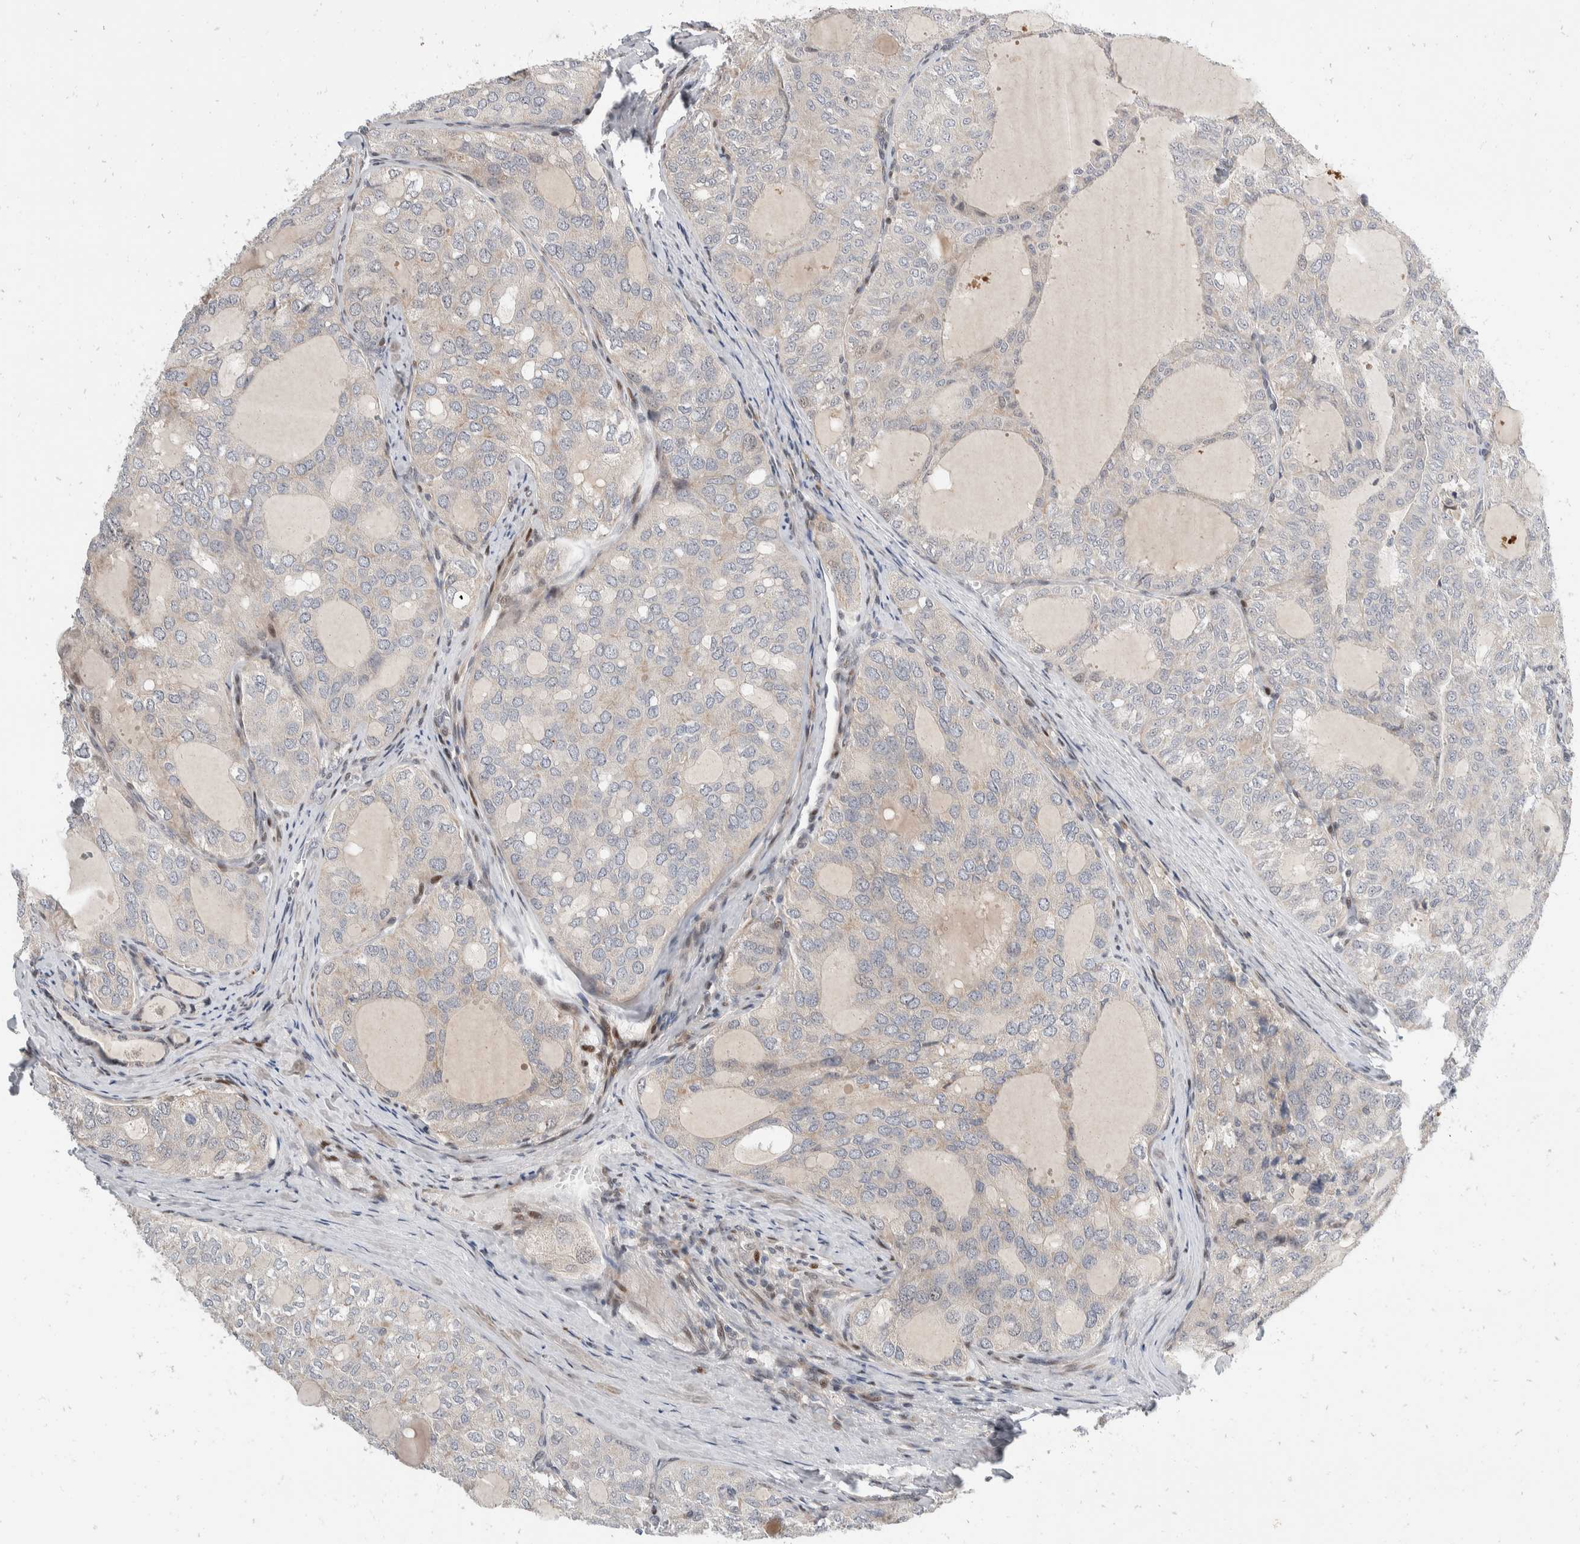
{"staining": {"intensity": "weak", "quantity": "<25%", "location": "cytoplasmic/membranous"}, "tissue": "thyroid cancer", "cell_type": "Tumor cells", "image_type": "cancer", "snomed": [{"axis": "morphology", "description": "Follicular adenoma carcinoma, NOS"}, {"axis": "topography", "description": "Thyroid gland"}], "caption": "DAB (3,3'-diaminobenzidine) immunohistochemical staining of human follicular adenoma carcinoma (thyroid) displays no significant expression in tumor cells.", "gene": "ZNF703", "patient": {"sex": "male", "age": 75}}